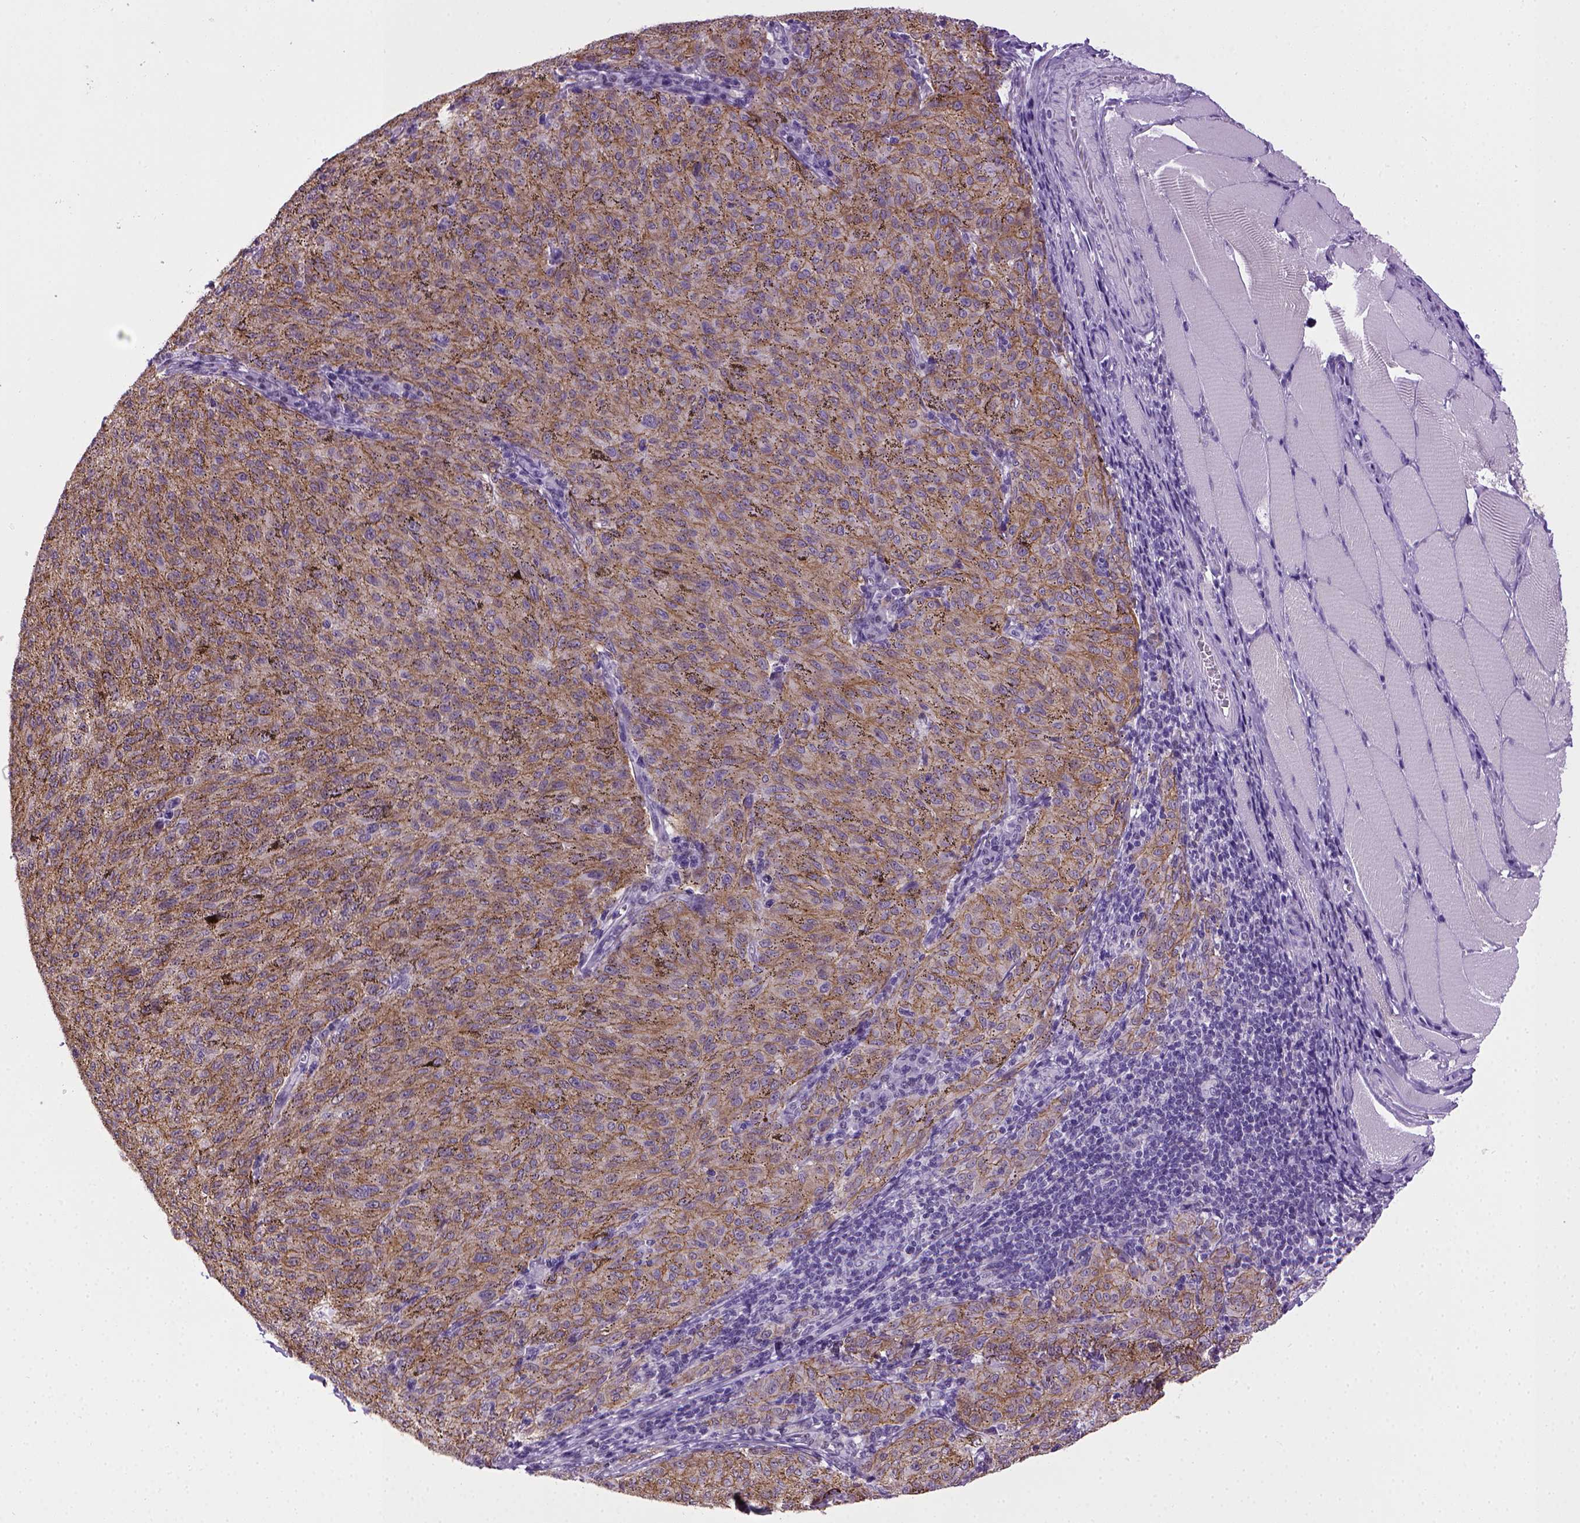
{"staining": {"intensity": "moderate", "quantity": ">75%", "location": "cytoplasmic/membranous"}, "tissue": "melanoma", "cell_type": "Tumor cells", "image_type": "cancer", "snomed": [{"axis": "morphology", "description": "Malignant melanoma, NOS"}, {"axis": "topography", "description": "Skin"}], "caption": "A brown stain labels moderate cytoplasmic/membranous expression of a protein in melanoma tumor cells.", "gene": "CDH1", "patient": {"sex": "female", "age": 72}}